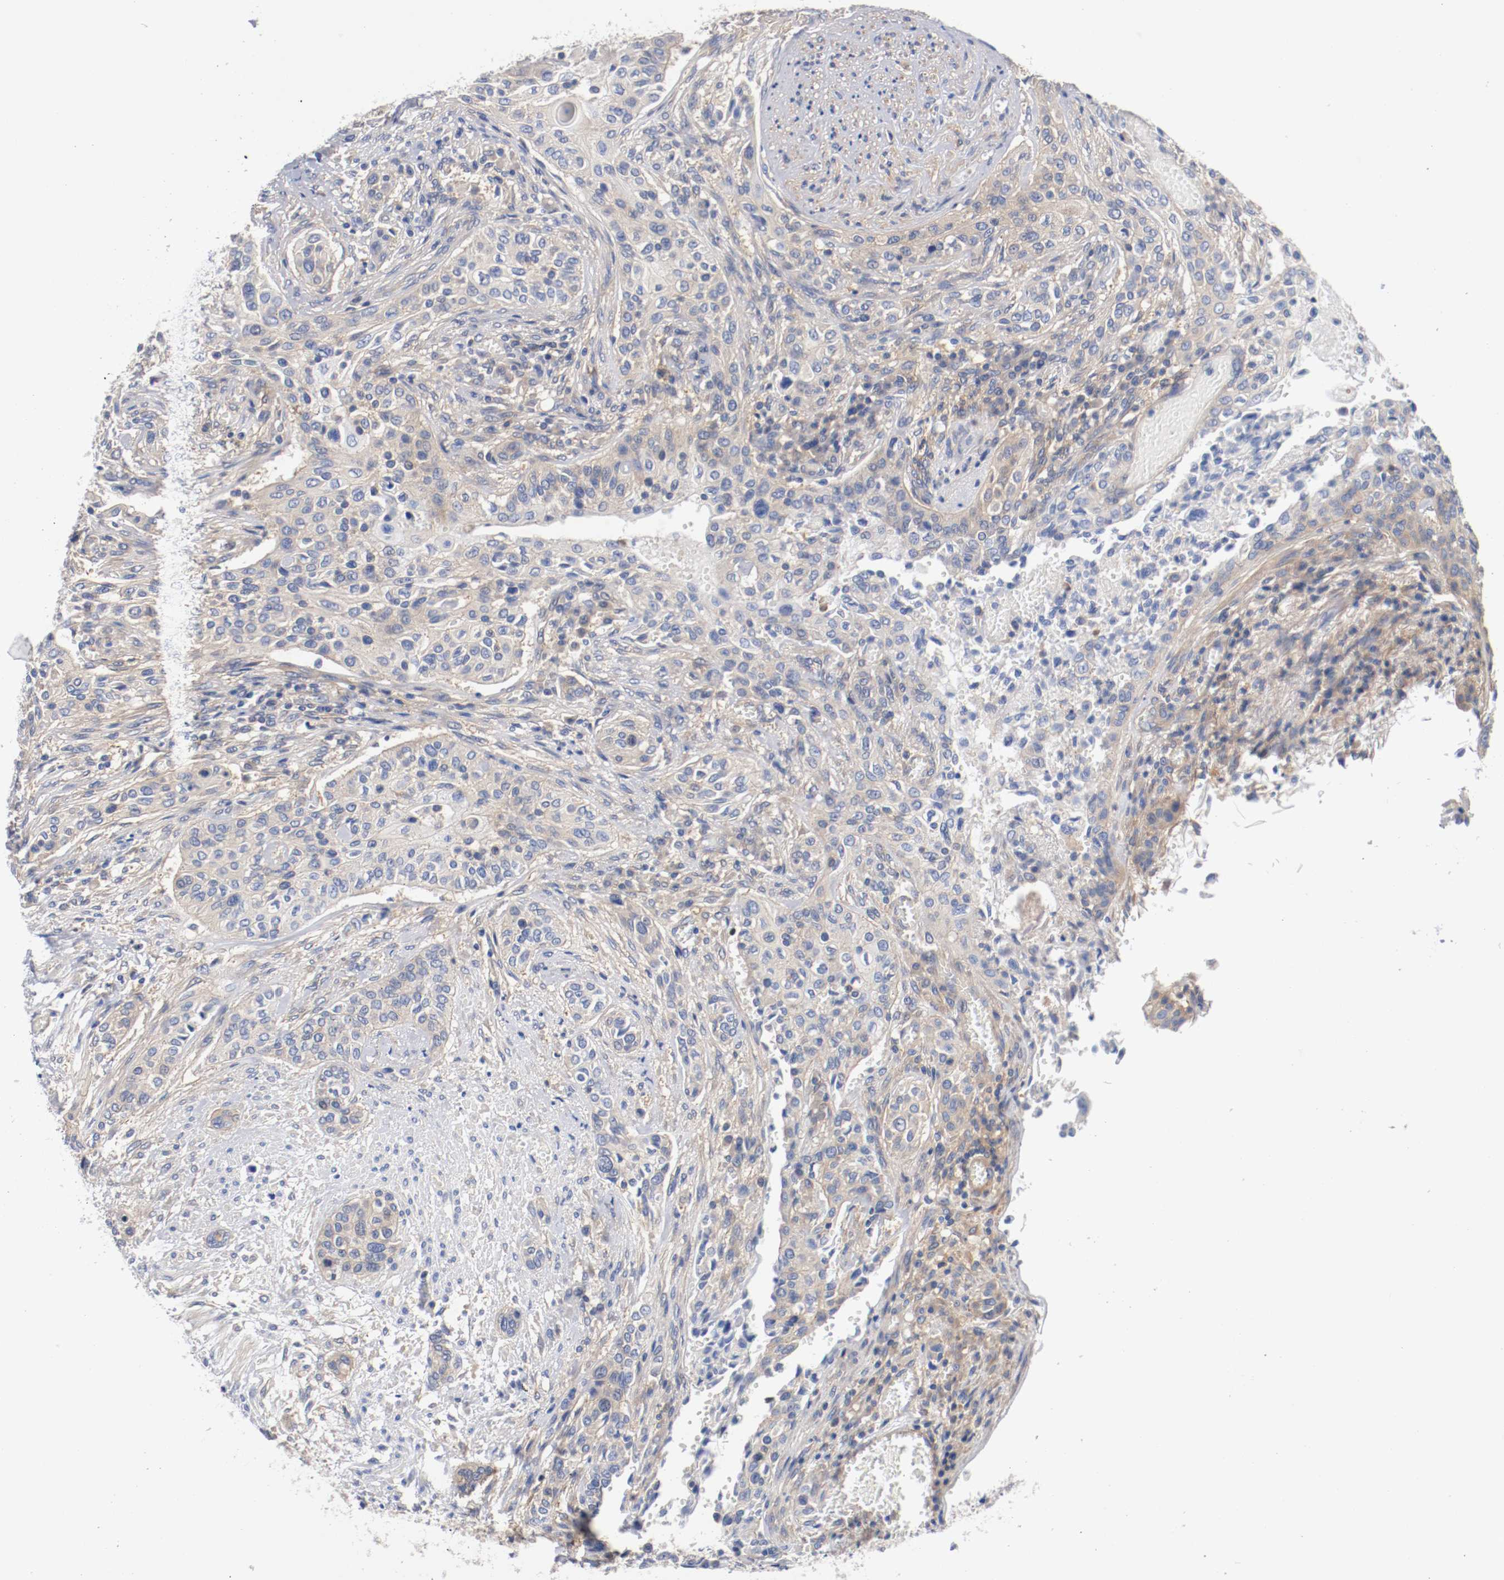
{"staining": {"intensity": "weak", "quantity": ">75%", "location": "cytoplasmic/membranous"}, "tissue": "urothelial cancer", "cell_type": "Tumor cells", "image_type": "cancer", "snomed": [{"axis": "morphology", "description": "Urothelial carcinoma, High grade"}, {"axis": "topography", "description": "Urinary bladder"}], "caption": "Immunohistochemistry of urothelial carcinoma (high-grade) reveals low levels of weak cytoplasmic/membranous positivity in approximately >75% of tumor cells. (Brightfield microscopy of DAB IHC at high magnification).", "gene": "HGS", "patient": {"sex": "male", "age": 74}}